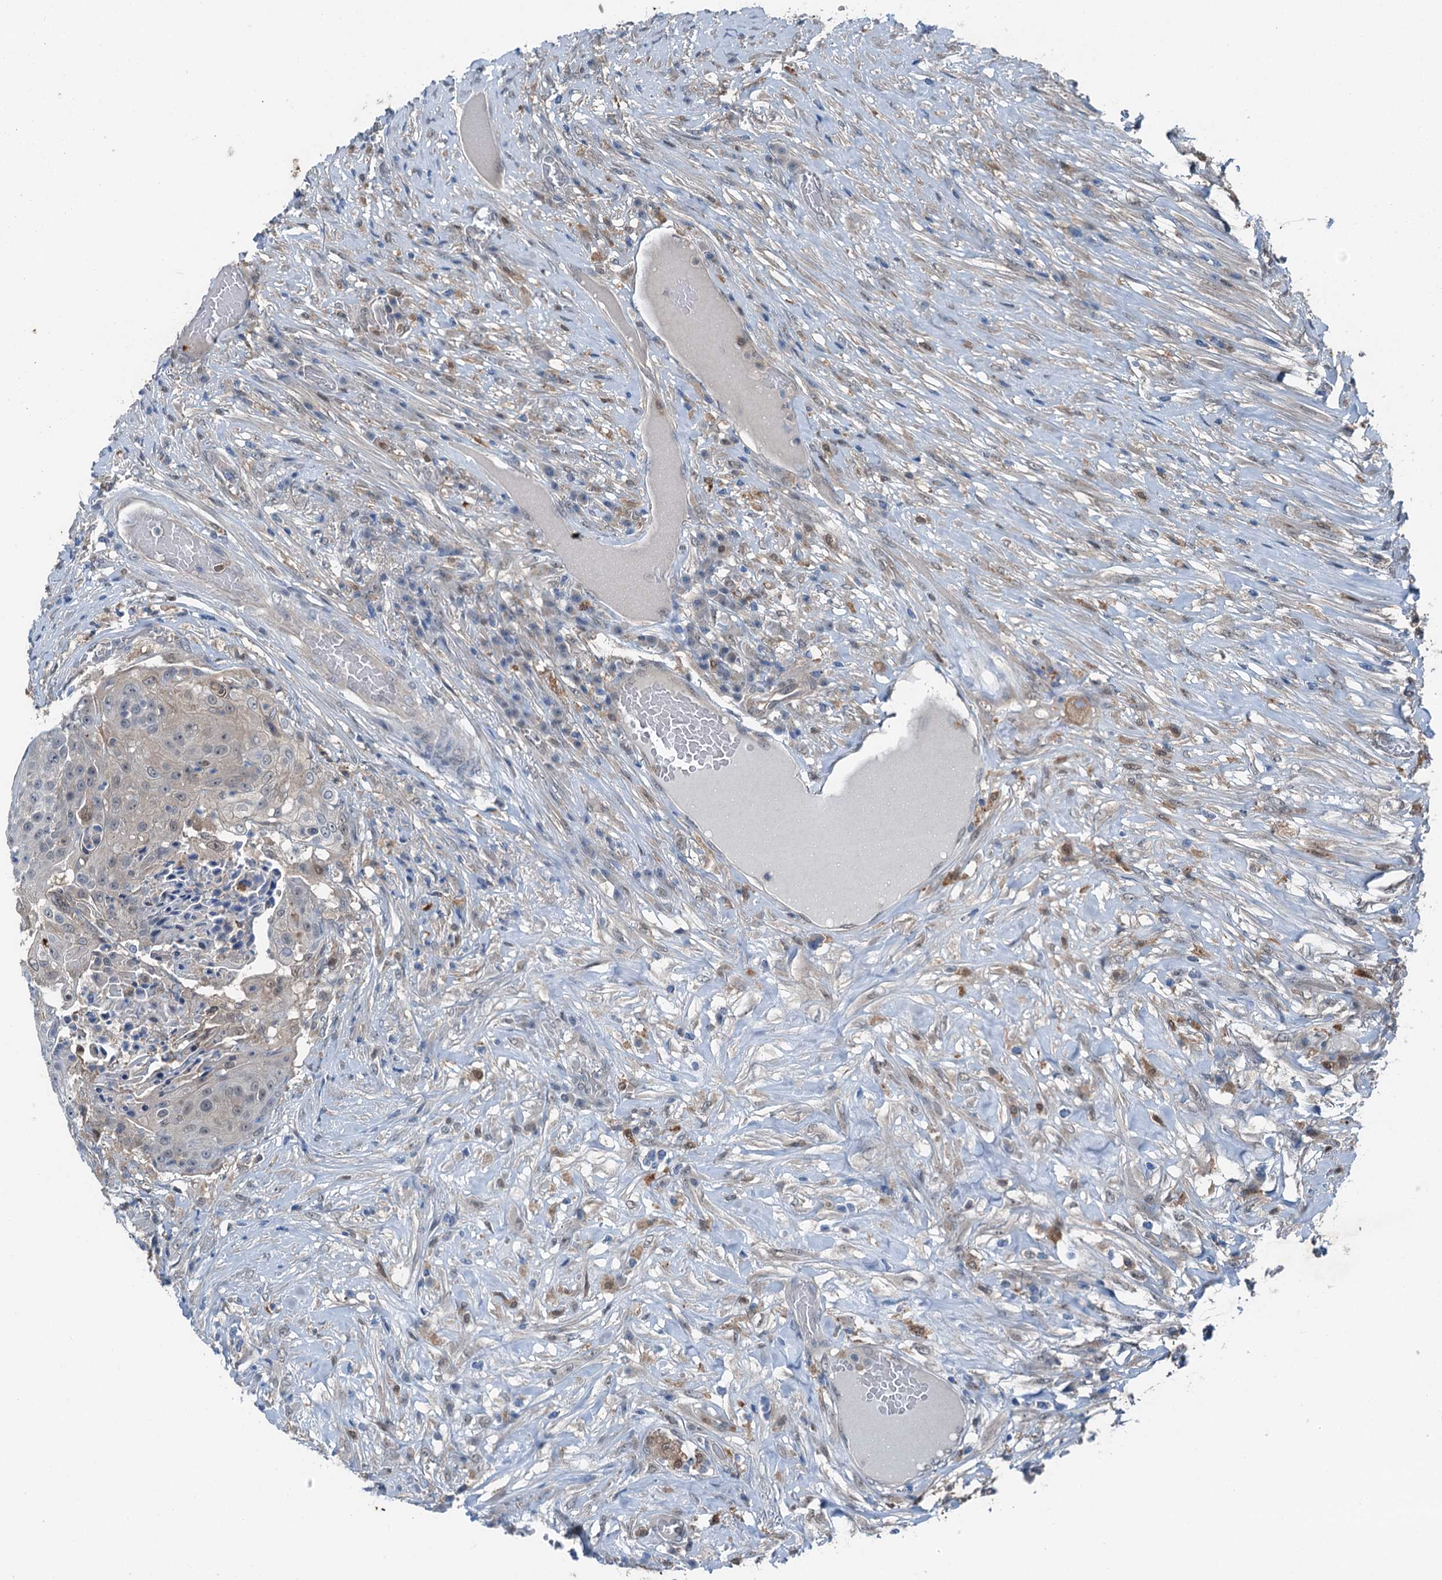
{"staining": {"intensity": "moderate", "quantity": "<25%", "location": "cytoplasmic/membranous"}, "tissue": "urothelial cancer", "cell_type": "Tumor cells", "image_type": "cancer", "snomed": [{"axis": "morphology", "description": "Urothelial carcinoma, High grade"}, {"axis": "topography", "description": "Urinary bladder"}], "caption": "This image displays immunohistochemistry staining of urothelial cancer, with low moderate cytoplasmic/membranous expression in approximately <25% of tumor cells.", "gene": "RNH1", "patient": {"sex": "female", "age": 63}}